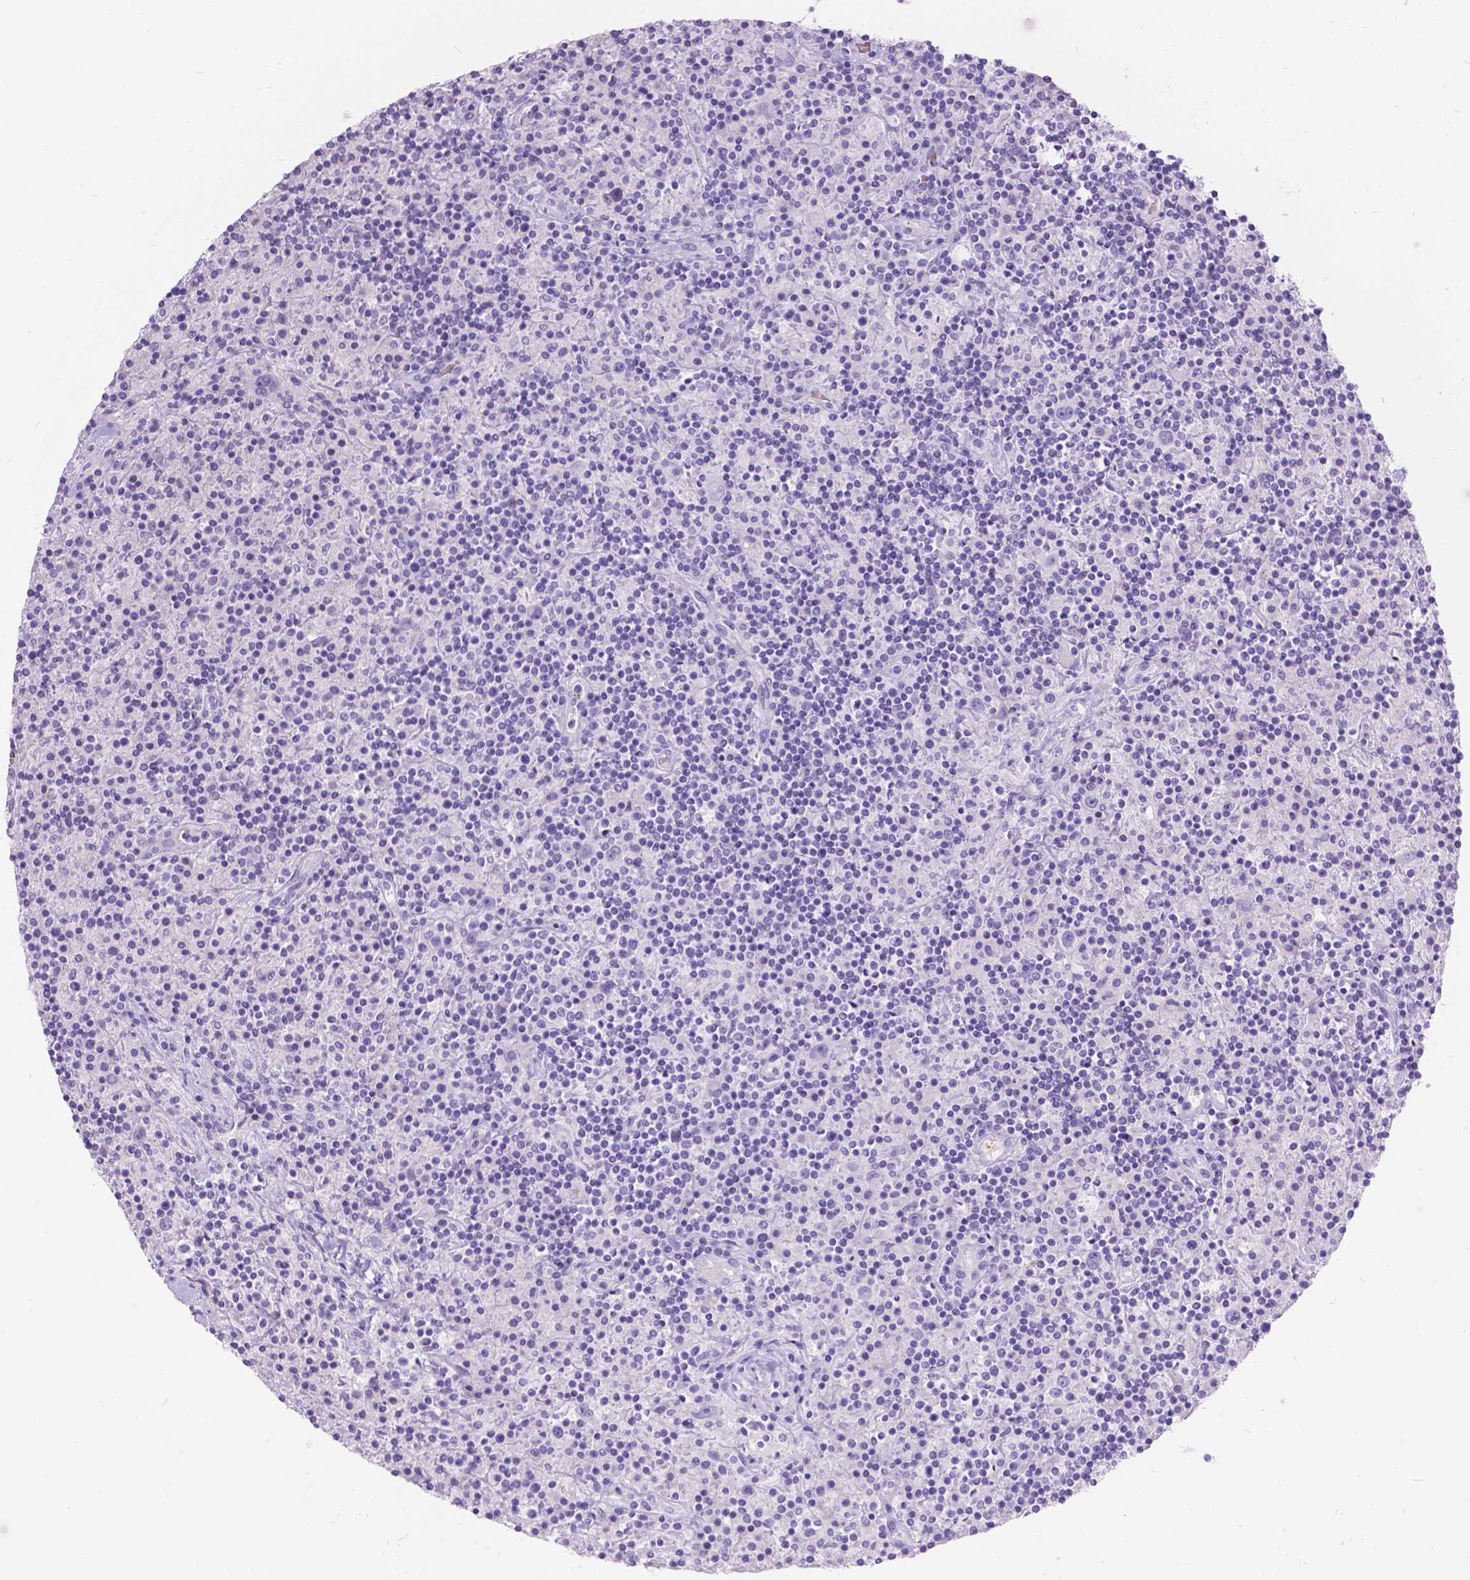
{"staining": {"intensity": "negative", "quantity": "none", "location": "none"}, "tissue": "lymphoma", "cell_type": "Tumor cells", "image_type": "cancer", "snomed": [{"axis": "morphology", "description": "Hodgkin's disease, NOS"}, {"axis": "topography", "description": "Lymph node"}], "caption": "Hodgkin's disease stained for a protein using IHC demonstrates no positivity tumor cells.", "gene": "GNRHR", "patient": {"sex": "male", "age": 70}}